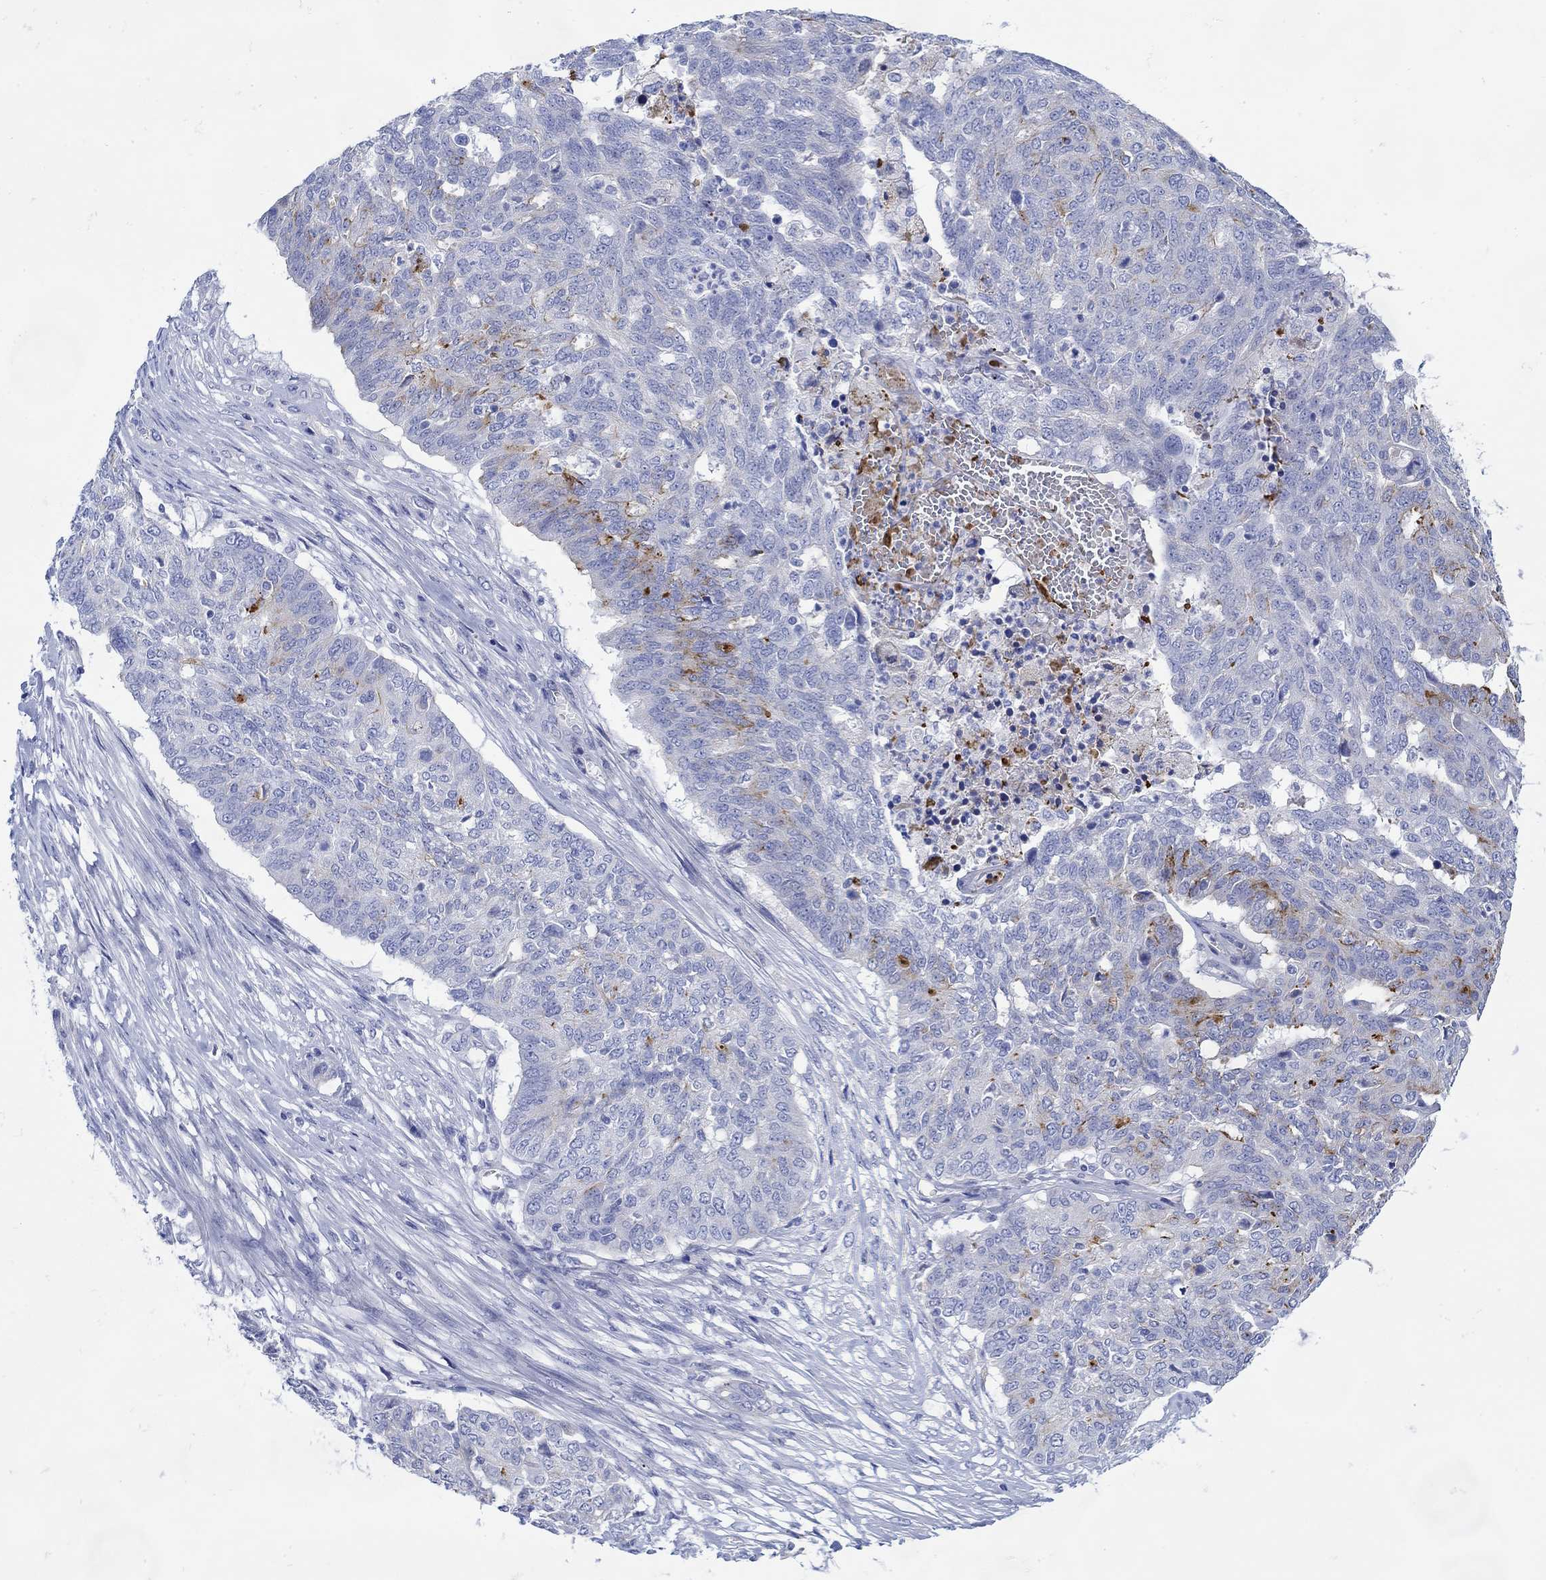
{"staining": {"intensity": "strong", "quantity": "<25%", "location": "cytoplasmic/membranous"}, "tissue": "ovarian cancer", "cell_type": "Tumor cells", "image_type": "cancer", "snomed": [{"axis": "morphology", "description": "Cystadenocarcinoma, serous, NOS"}, {"axis": "topography", "description": "Ovary"}], "caption": "Brown immunohistochemical staining in human ovarian cancer demonstrates strong cytoplasmic/membranous expression in about <25% of tumor cells. (DAB IHC with brightfield microscopy, high magnification).", "gene": "ANKMY1", "patient": {"sex": "female", "age": 67}}